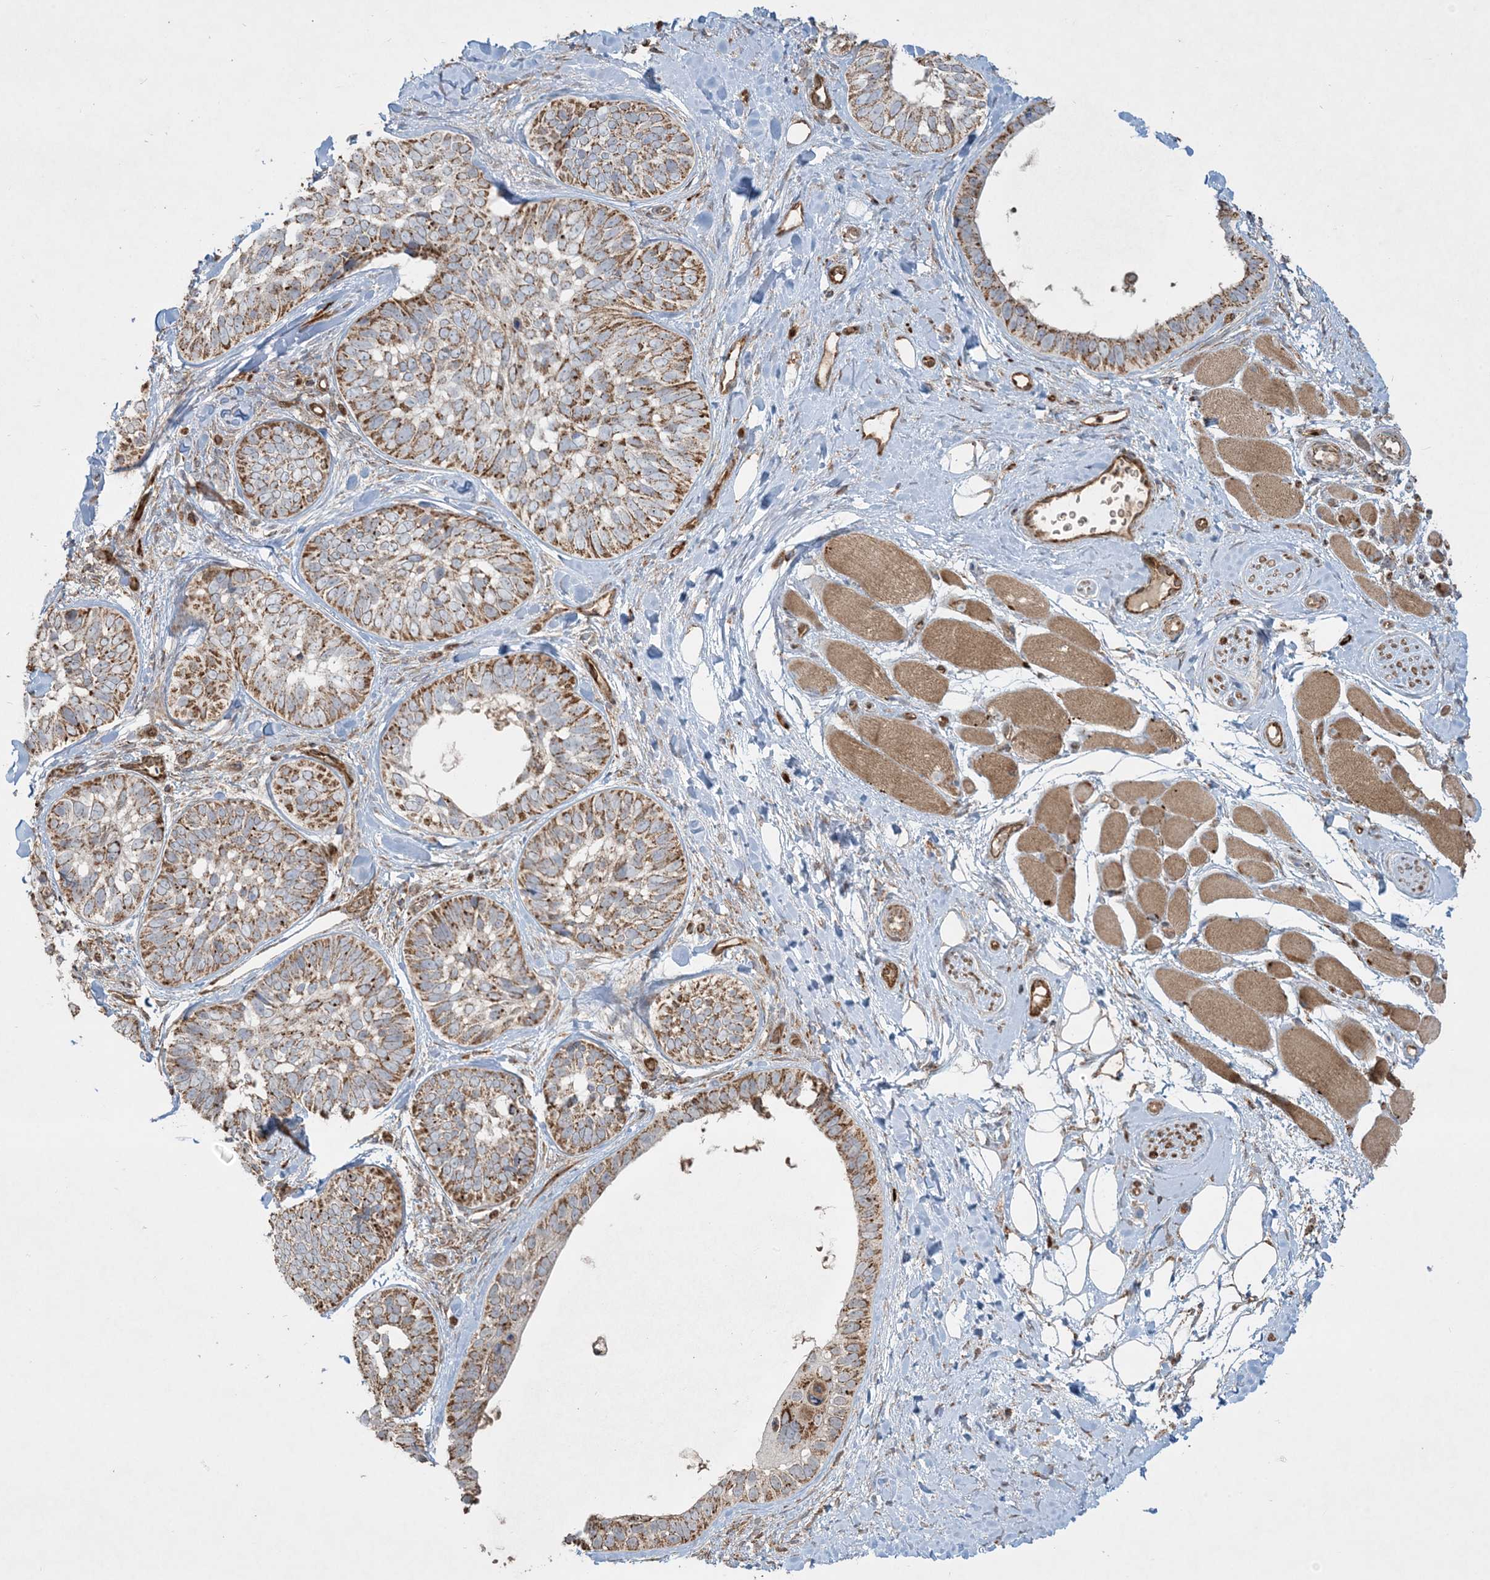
{"staining": {"intensity": "moderate", "quantity": ">75%", "location": "cytoplasmic/membranous"}, "tissue": "skin cancer", "cell_type": "Tumor cells", "image_type": "cancer", "snomed": [{"axis": "morphology", "description": "Basal cell carcinoma"}, {"axis": "topography", "description": "Skin"}], "caption": "The image reveals a brown stain indicating the presence of a protein in the cytoplasmic/membranous of tumor cells in skin basal cell carcinoma. Ihc stains the protein of interest in brown and the nuclei are stained blue.", "gene": "PPM1F", "patient": {"sex": "male", "age": 62}}